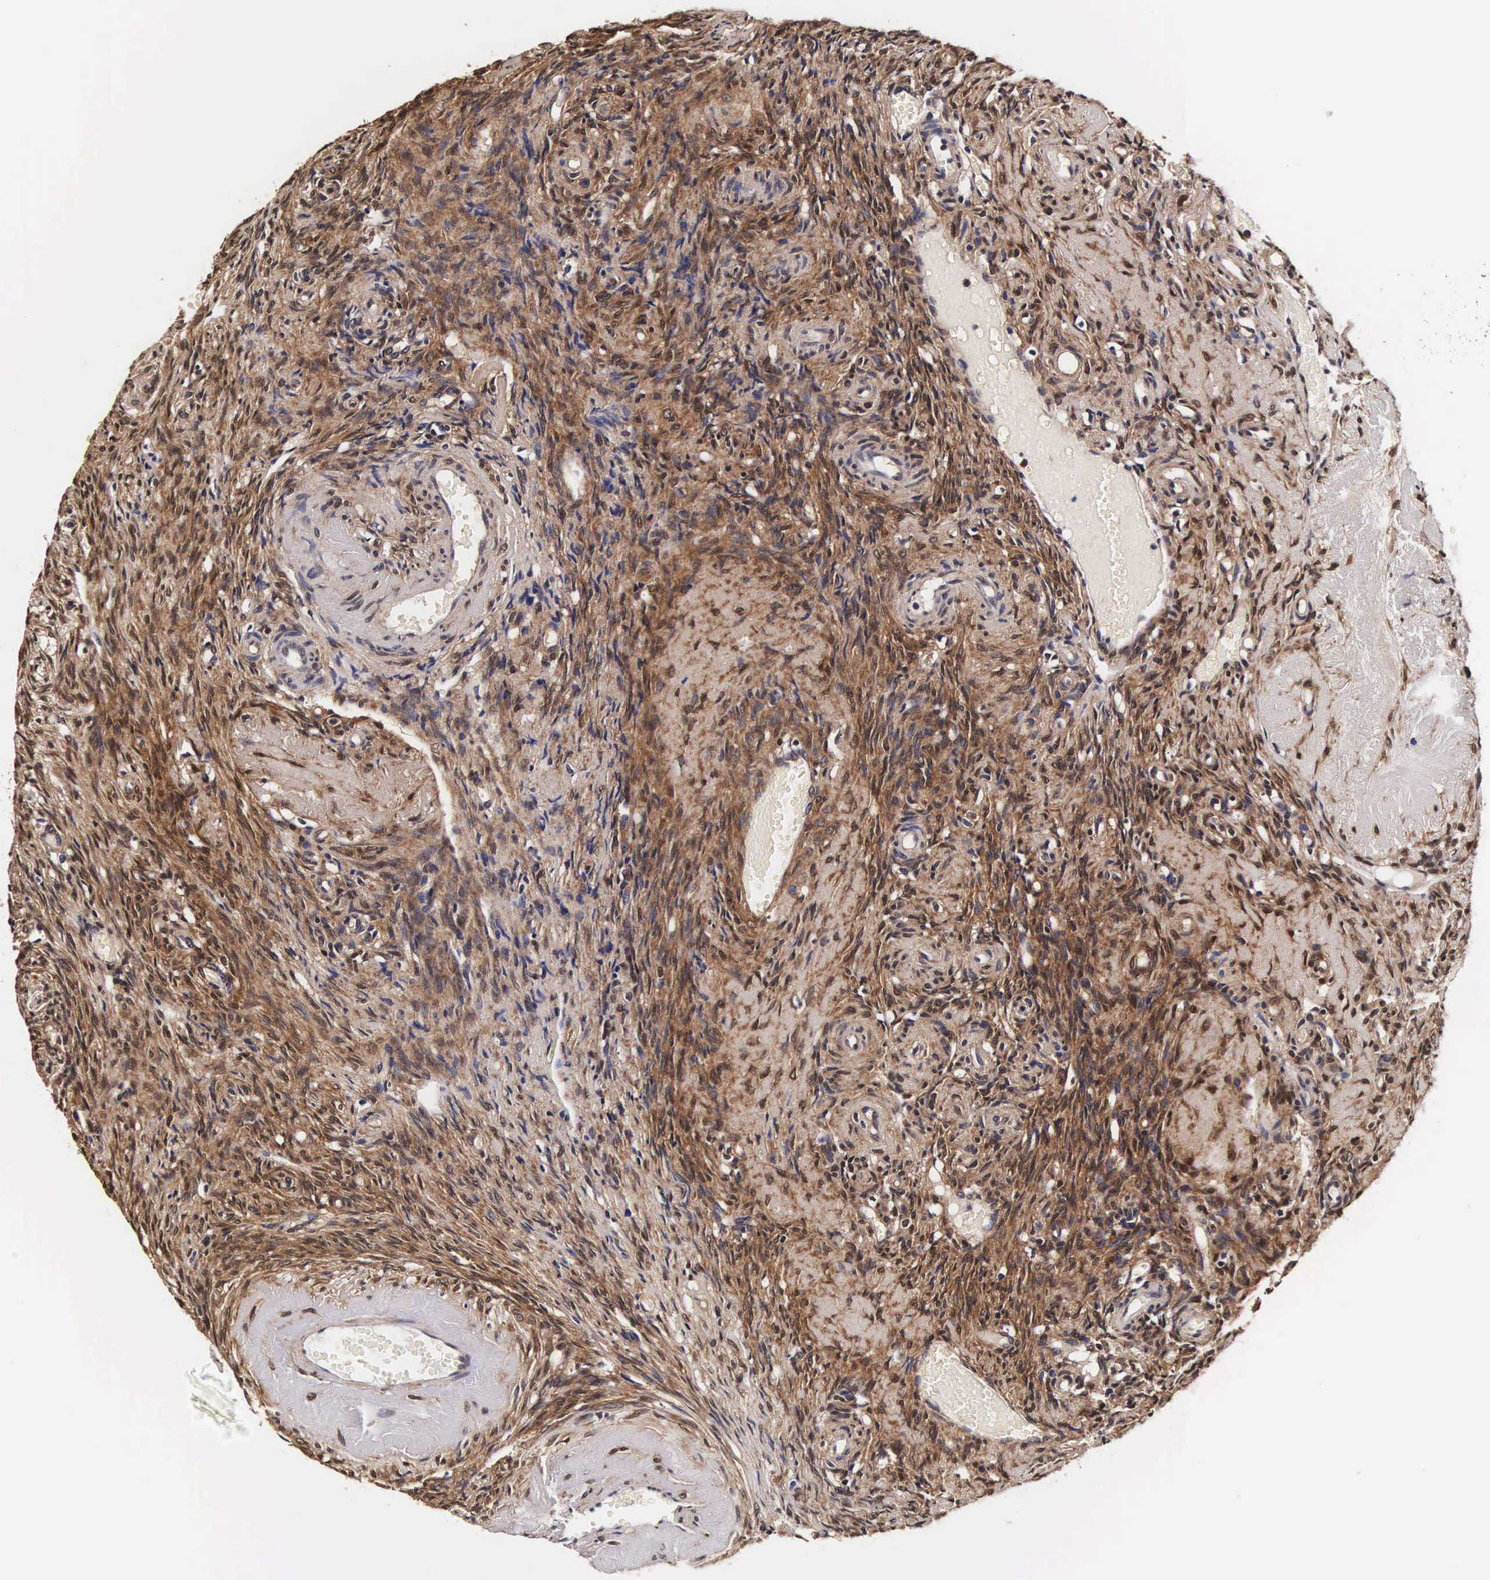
{"staining": {"intensity": "negative", "quantity": "none", "location": "none"}, "tissue": "ovary", "cell_type": "Follicle cells", "image_type": "normal", "snomed": [{"axis": "morphology", "description": "Normal tissue, NOS"}, {"axis": "topography", "description": "Ovary"}], "caption": "Immunohistochemistry (IHC) of unremarkable ovary displays no staining in follicle cells.", "gene": "TECPR2", "patient": {"sex": "female", "age": 63}}